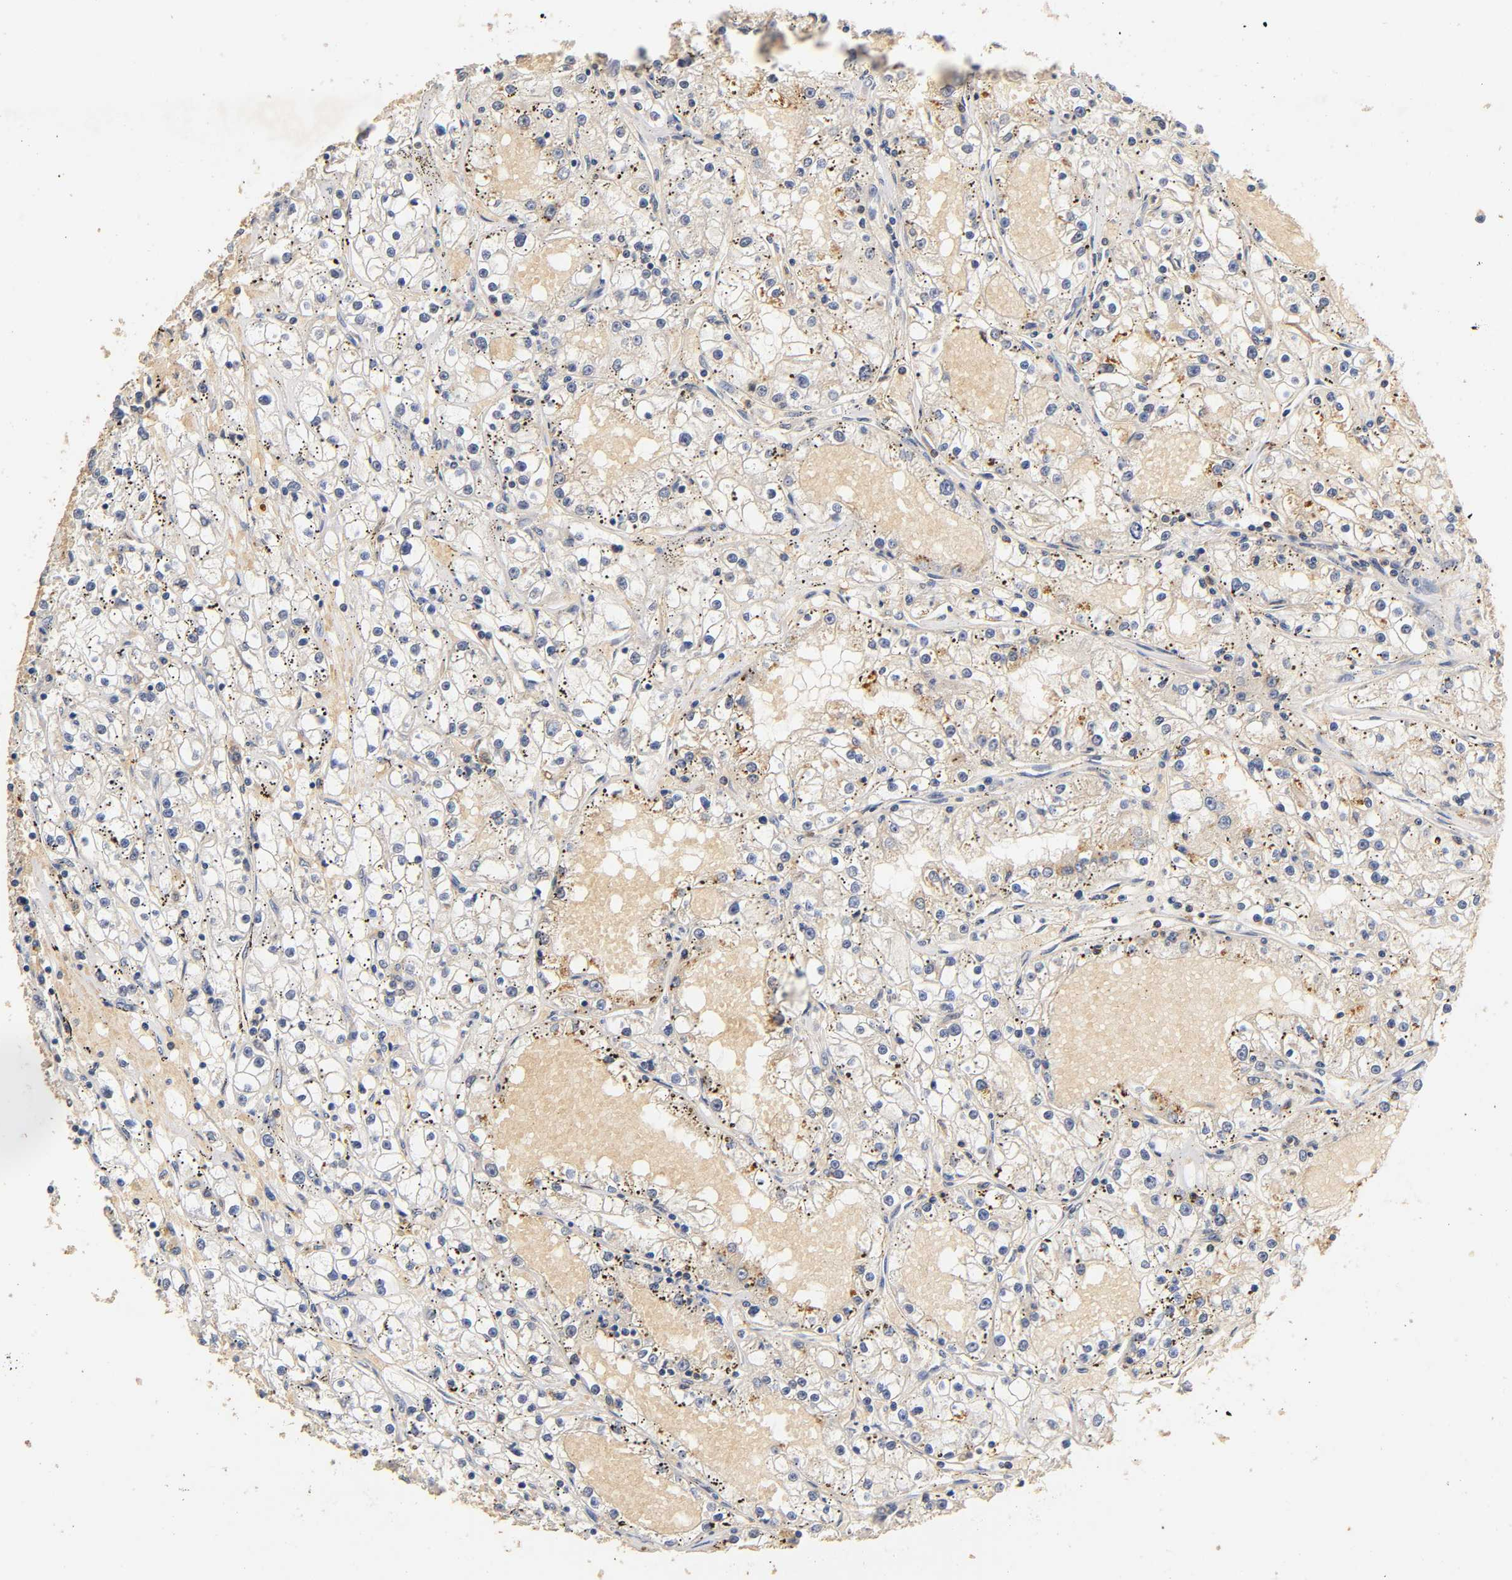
{"staining": {"intensity": "weak", "quantity": "<25%", "location": "cytoplasmic/membranous"}, "tissue": "renal cancer", "cell_type": "Tumor cells", "image_type": "cancer", "snomed": [{"axis": "morphology", "description": "Adenocarcinoma, NOS"}, {"axis": "topography", "description": "Kidney"}], "caption": "Immunohistochemistry (IHC) of human renal adenocarcinoma shows no staining in tumor cells.", "gene": "SCAP", "patient": {"sex": "male", "age": 56}}